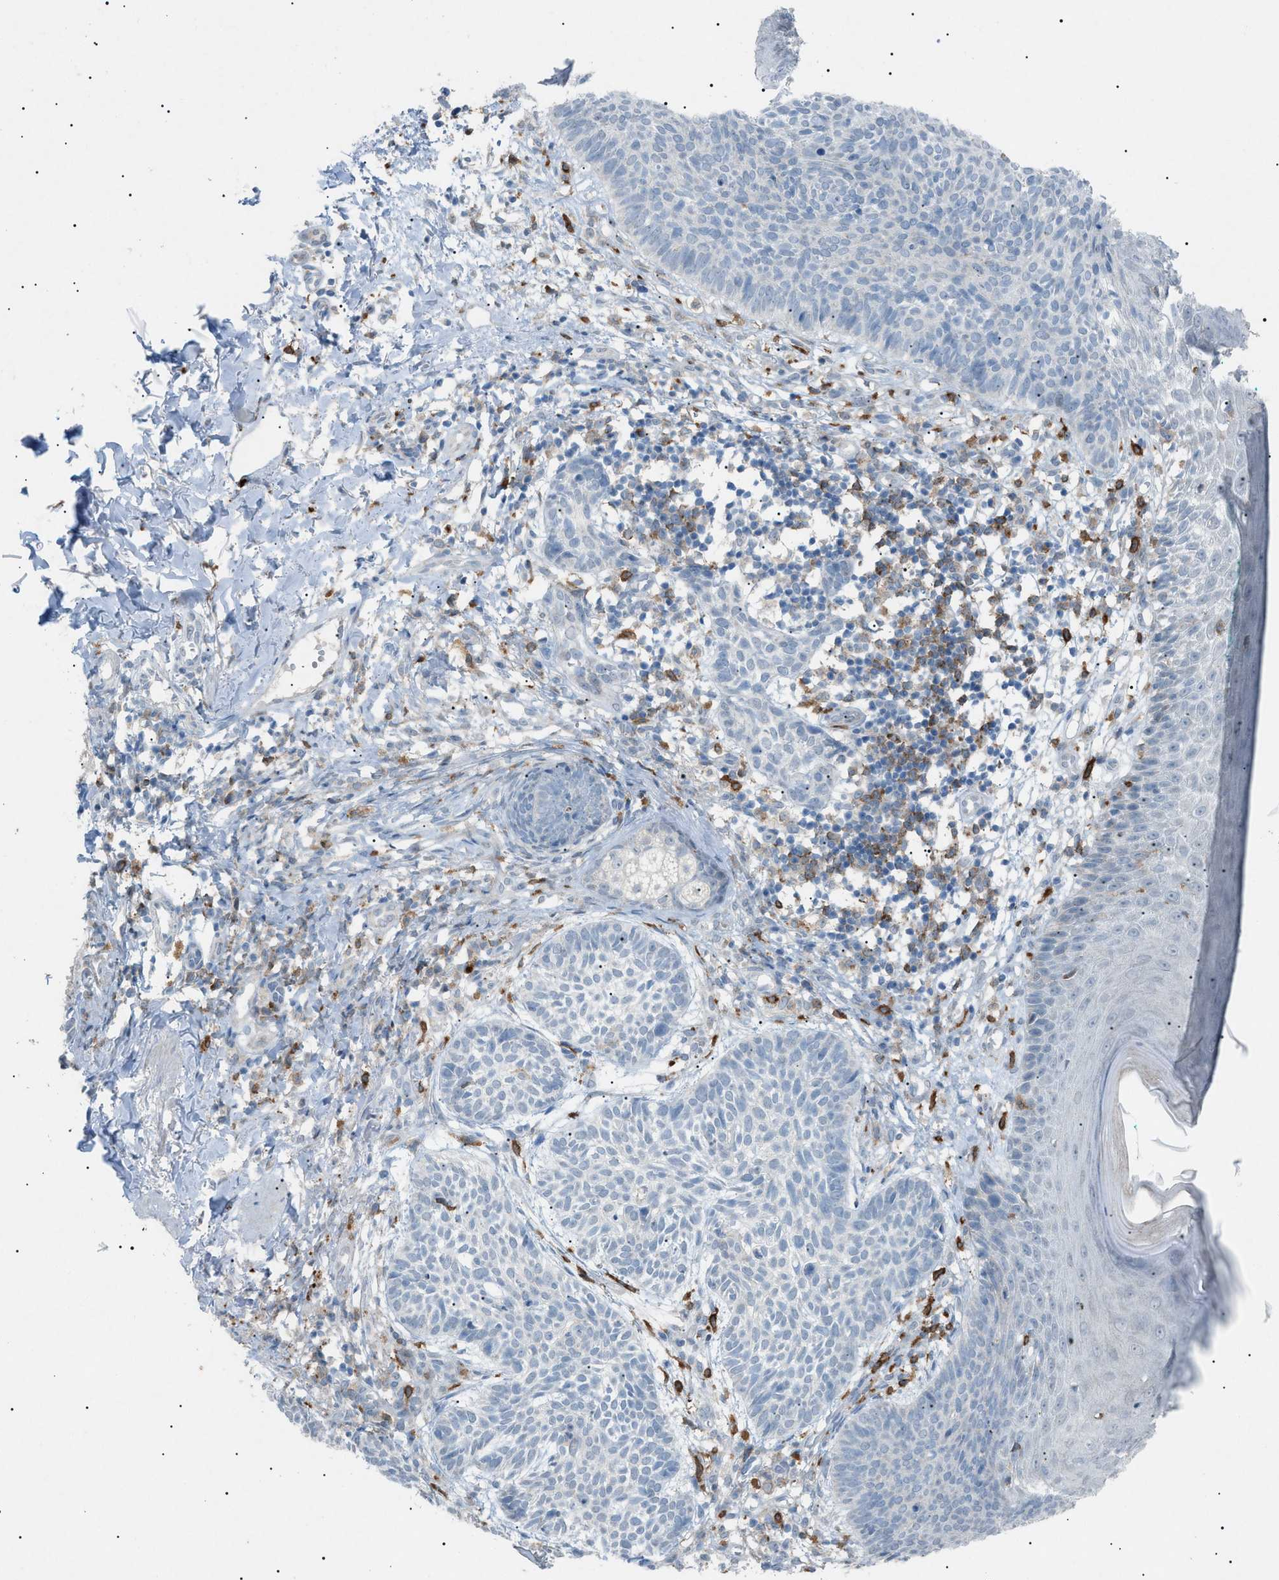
{"staining": {"intensity": "negative", "quantity": "none", "location": "none"}, "tissue": "skin cancer", "cell_type": "Tumor cells", "image_type": "cancer", "snomed": [{"axis": "morphology", "description": "Basal cell carcinoma"}, {"axis": "topography", "description": "Skin"}], "caption": "Skin cancer was stained to show a protein in brown. There is no significant expression in tumor cells.", "gene": "BTK", "patient": {"sex": "male", "age": 60}}